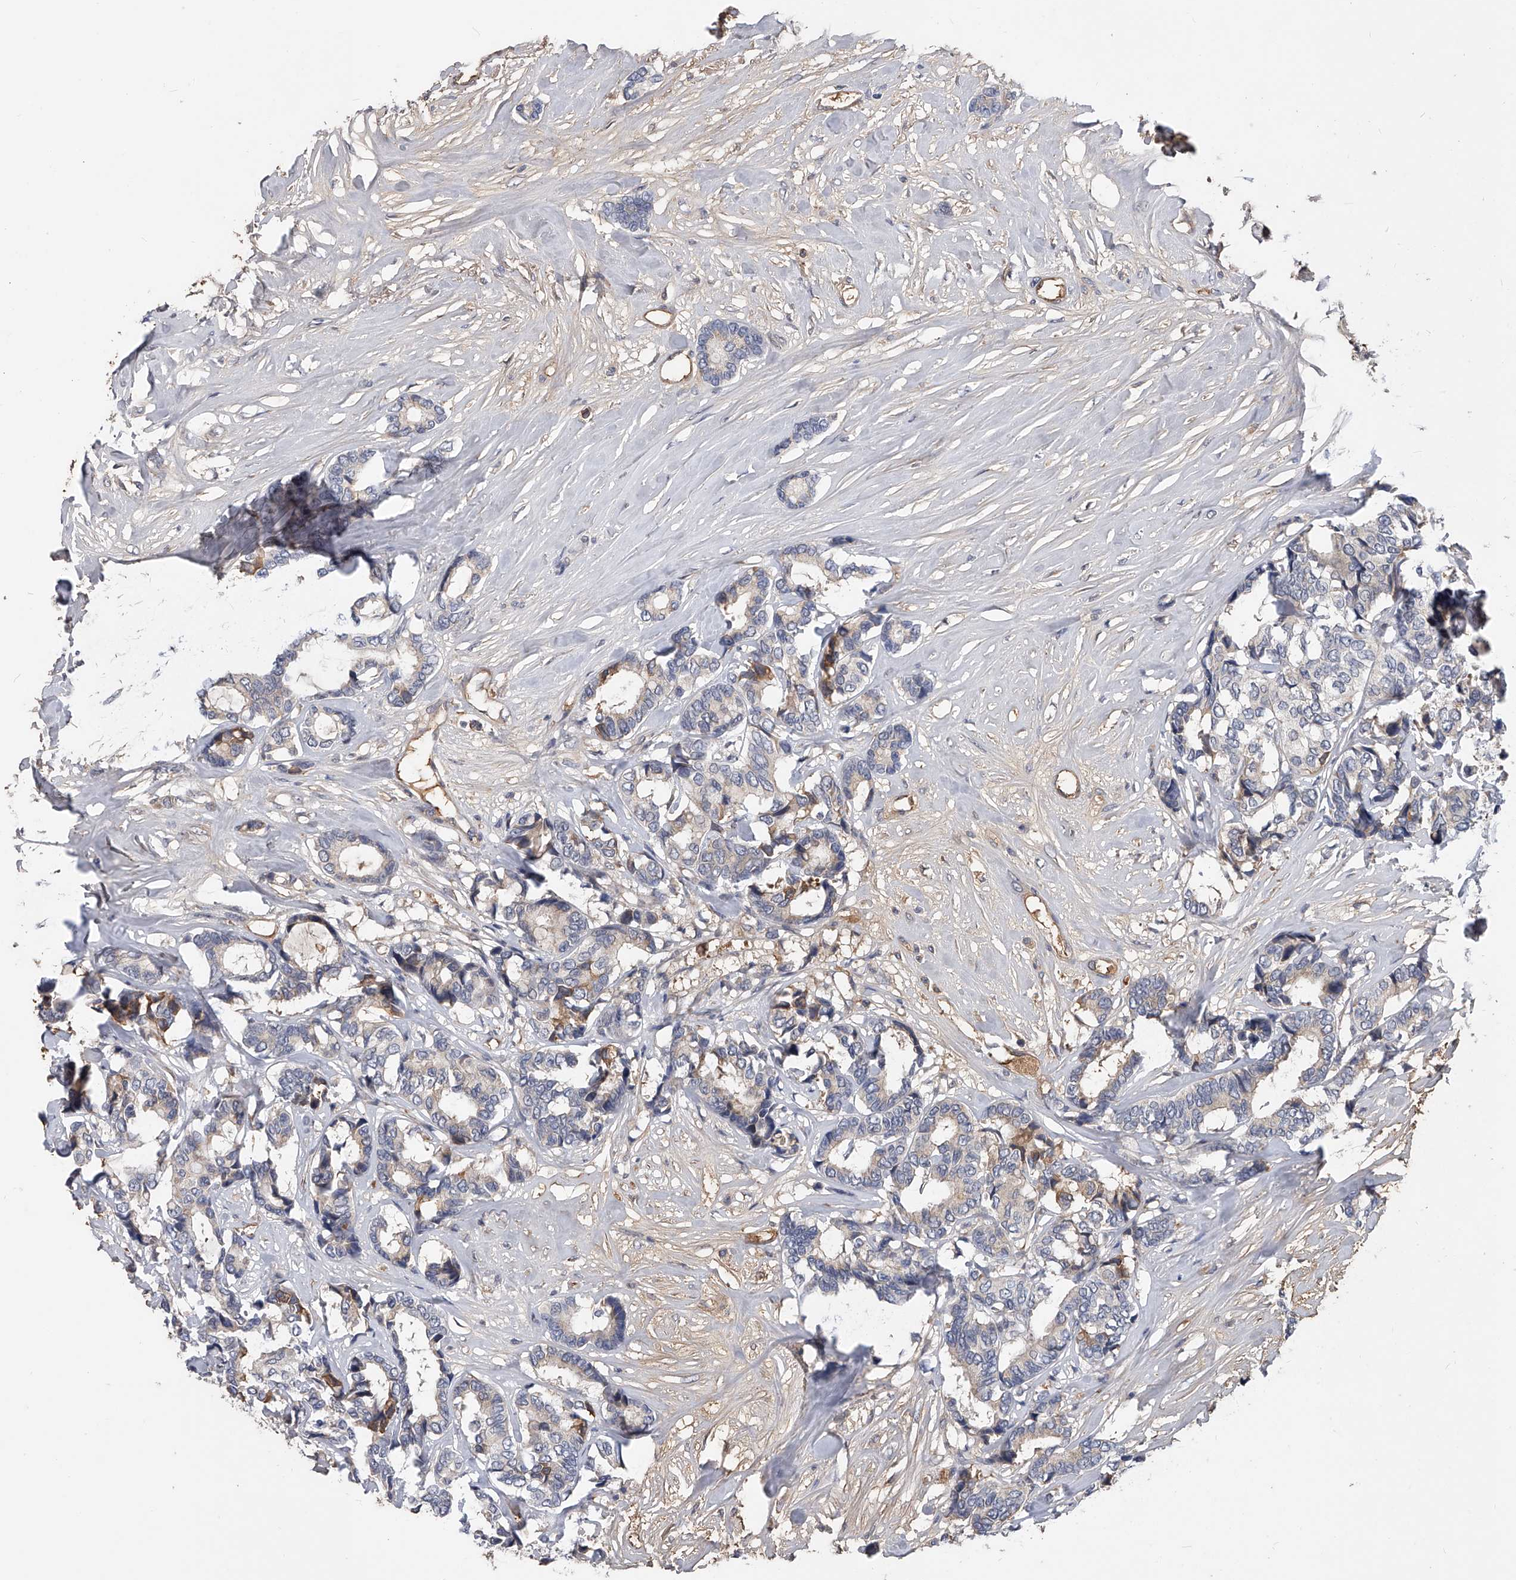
{"staining": {"intensity": "moderate", "quantity": "<25%", "location": "cytoplasmic/membranous"}, "tissue": "breast cancer", "cell_type": "Tumor cells", "image_type": "cancer", "snomed": [{"axis": "morphology", "description": "Duct carcinoma"}, {"axis": "topography", "description": "Breast"}], "caption": "Protein analysis of breast cancer (infiltrating ductal carcinoma) tissue displays moderate cytoplasmic/membranous staining in about <25% of tumor cells. Nuclei are stained in blue.", "gene": "ZNF25", "patient": {"sex": "female", "age": 87}}